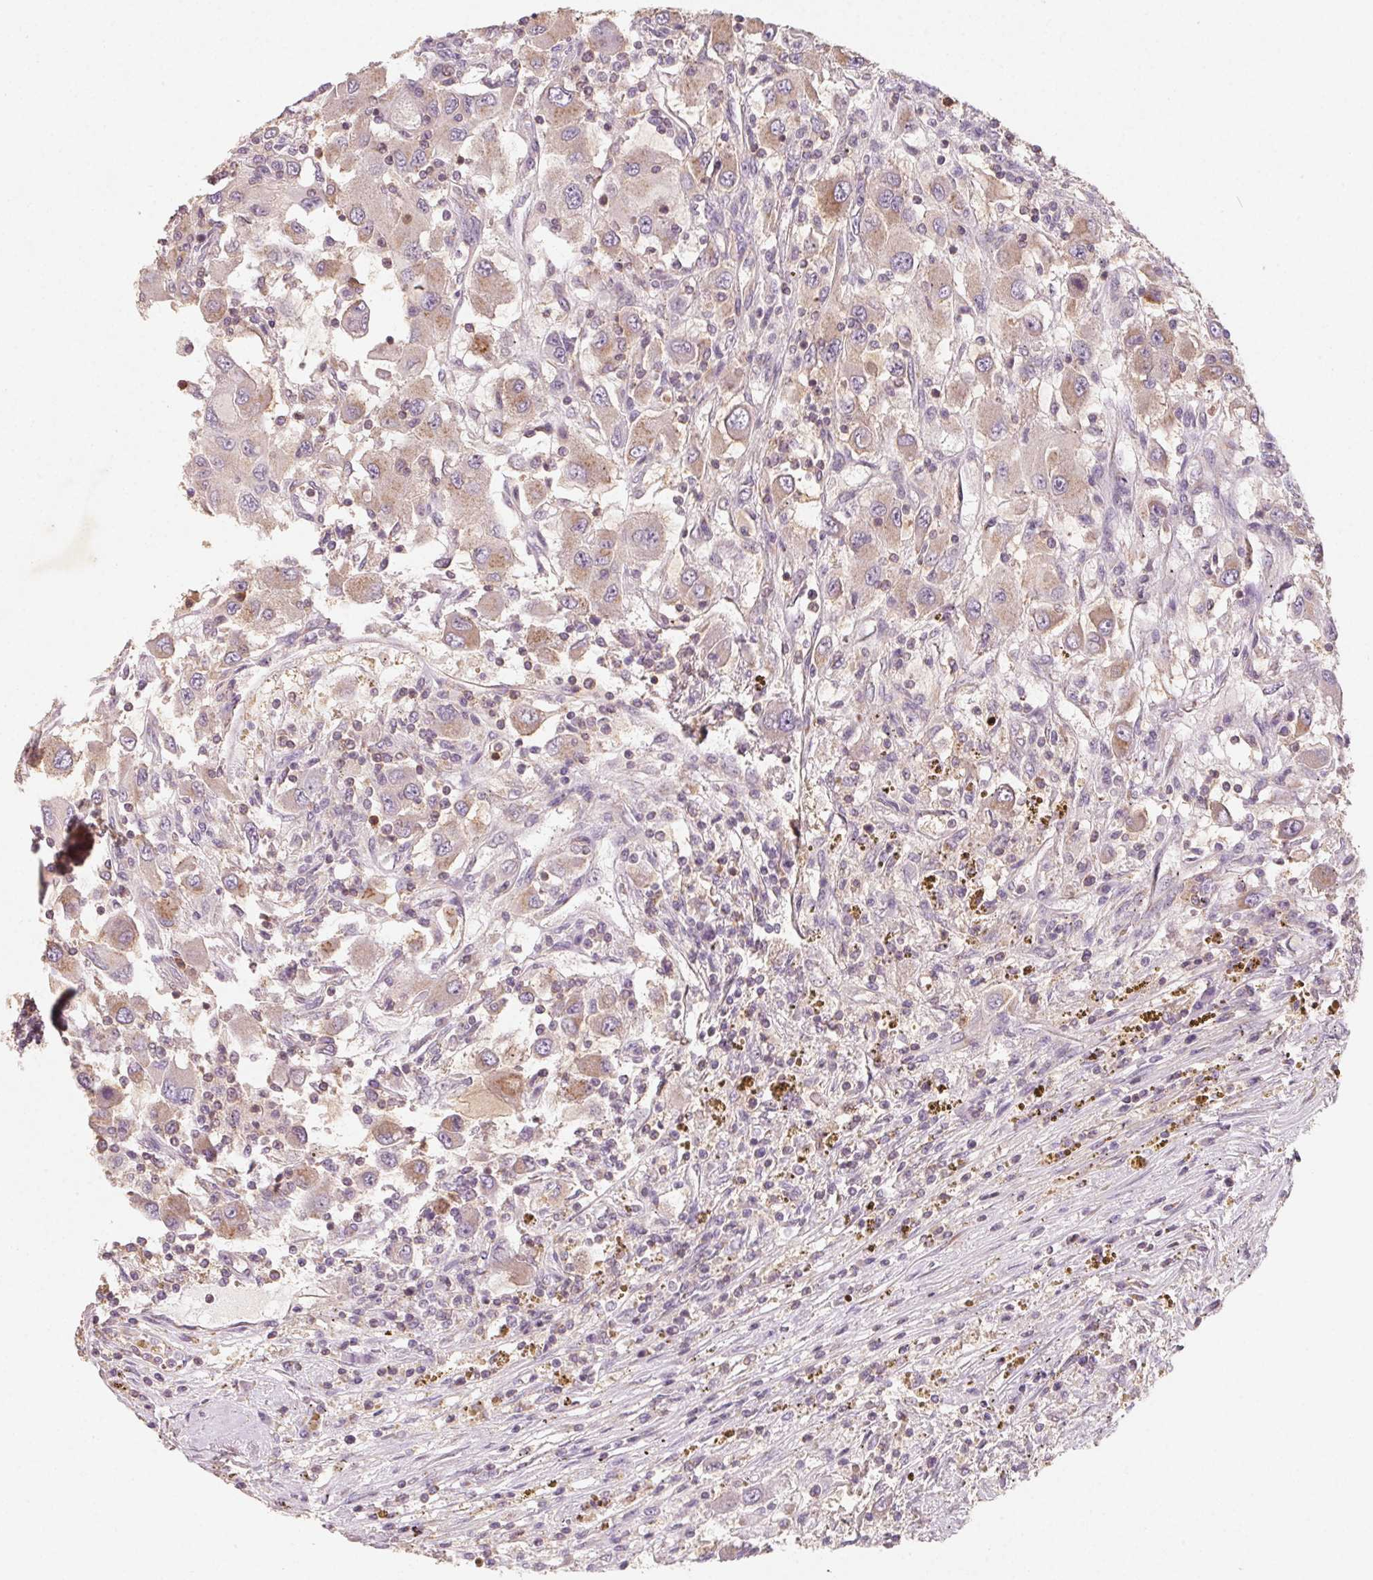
{"staining": {"intensity": "weak", "quantity": "25%-75%", "location": "cytoplasmic/membranous"}, "tissue": "renal cancer", "cell_type": "Tumor cells", "image_type": "cancer", "snomed": [{"axis": "morphology", "description": "Adenocarcinoma, NOS"}, {"axis": "topography", "description": "Kidney"}], "caption": "Human renal adenocarcinoma stained with a brown dye reveals weak cytoplasmic/membranous positive staining in approximately 25%-75% of tumor cells.", "gene": "AP1S1", "patient": {"sex": "female", "age": 67}}